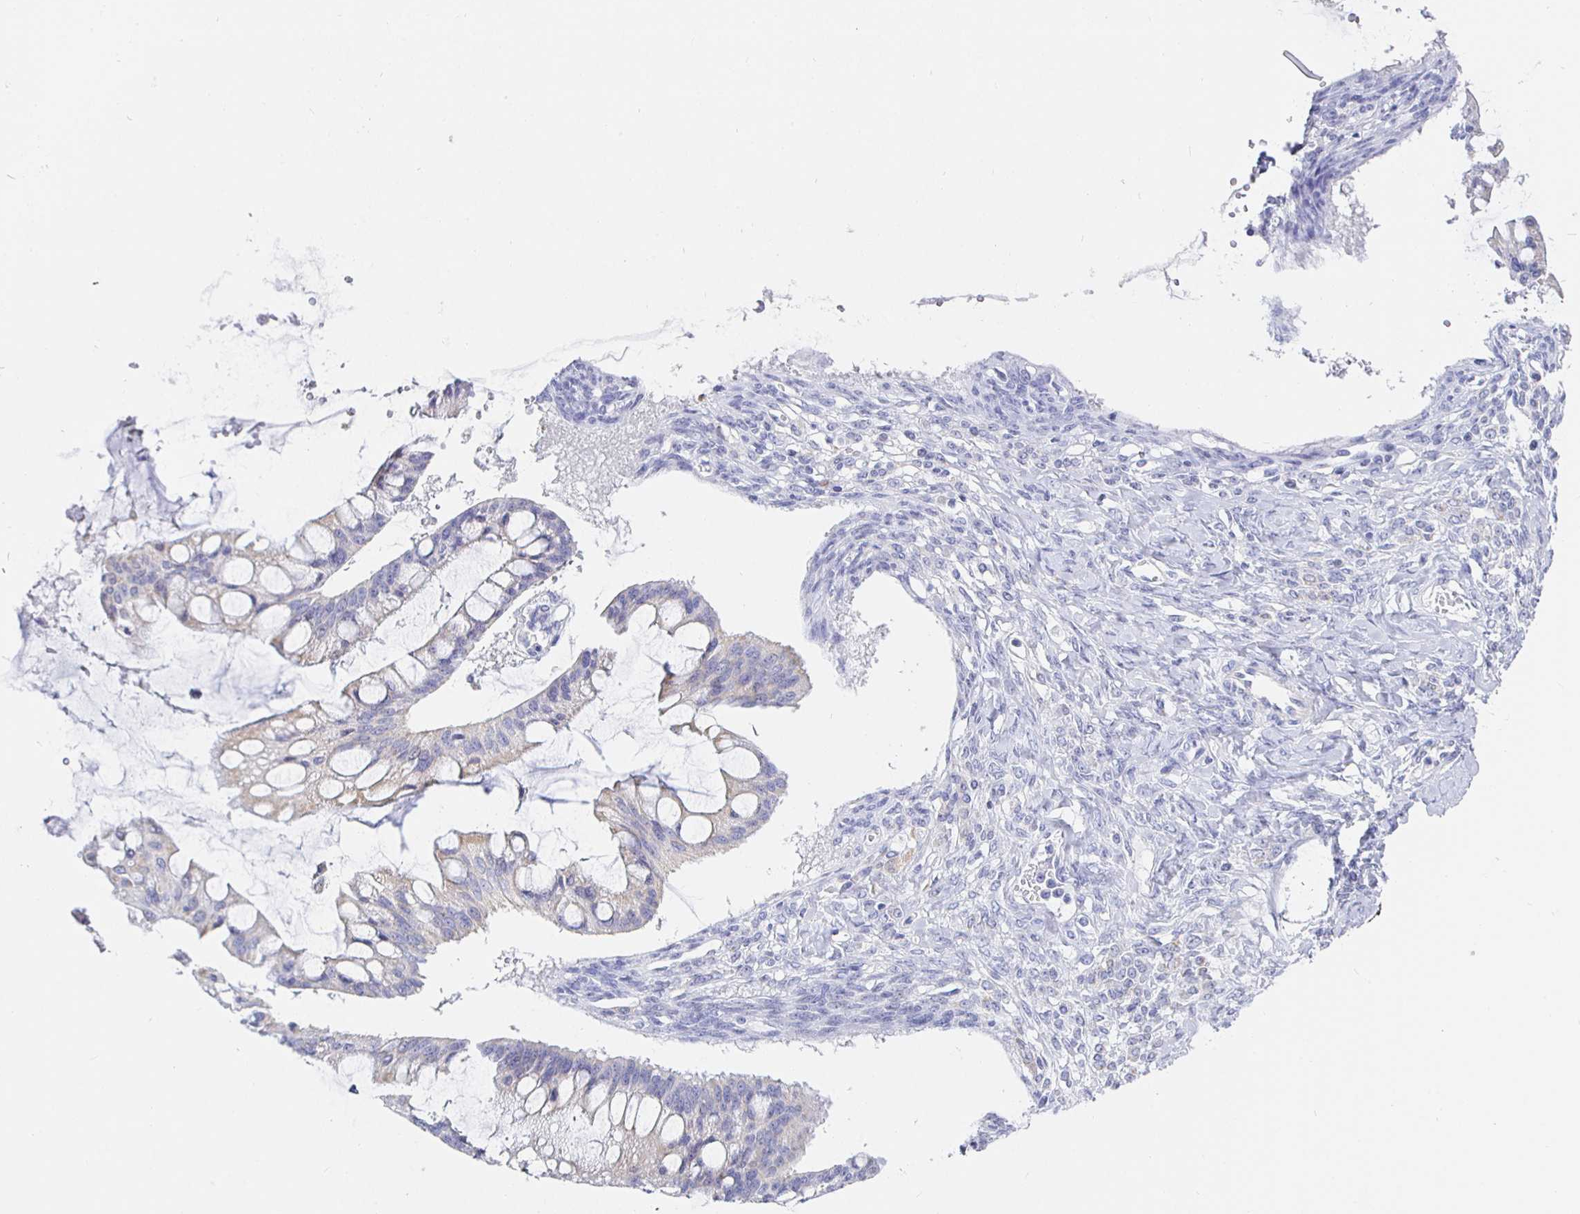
{"staining": {"intensity": "negative", "quantity": "none", "location": "none"}, "tissue": "ovarian cancer", "cell_type": "Tumor cells", "image_type": "cancer", "snomed": [{"axis": "morphology", "description": "Cystadenocarcinoma, mucinous, NOS"}, {"axis": "topography", "description": "Ovary"}], "caption": "A high-resolution image shows IHC staining of ovarian cancer (mucinous cystadenocarcinoma), which displays no significant expression in tumor cells.", "gene": "CR2", "patient": {"sex": "female", "age": 73}}